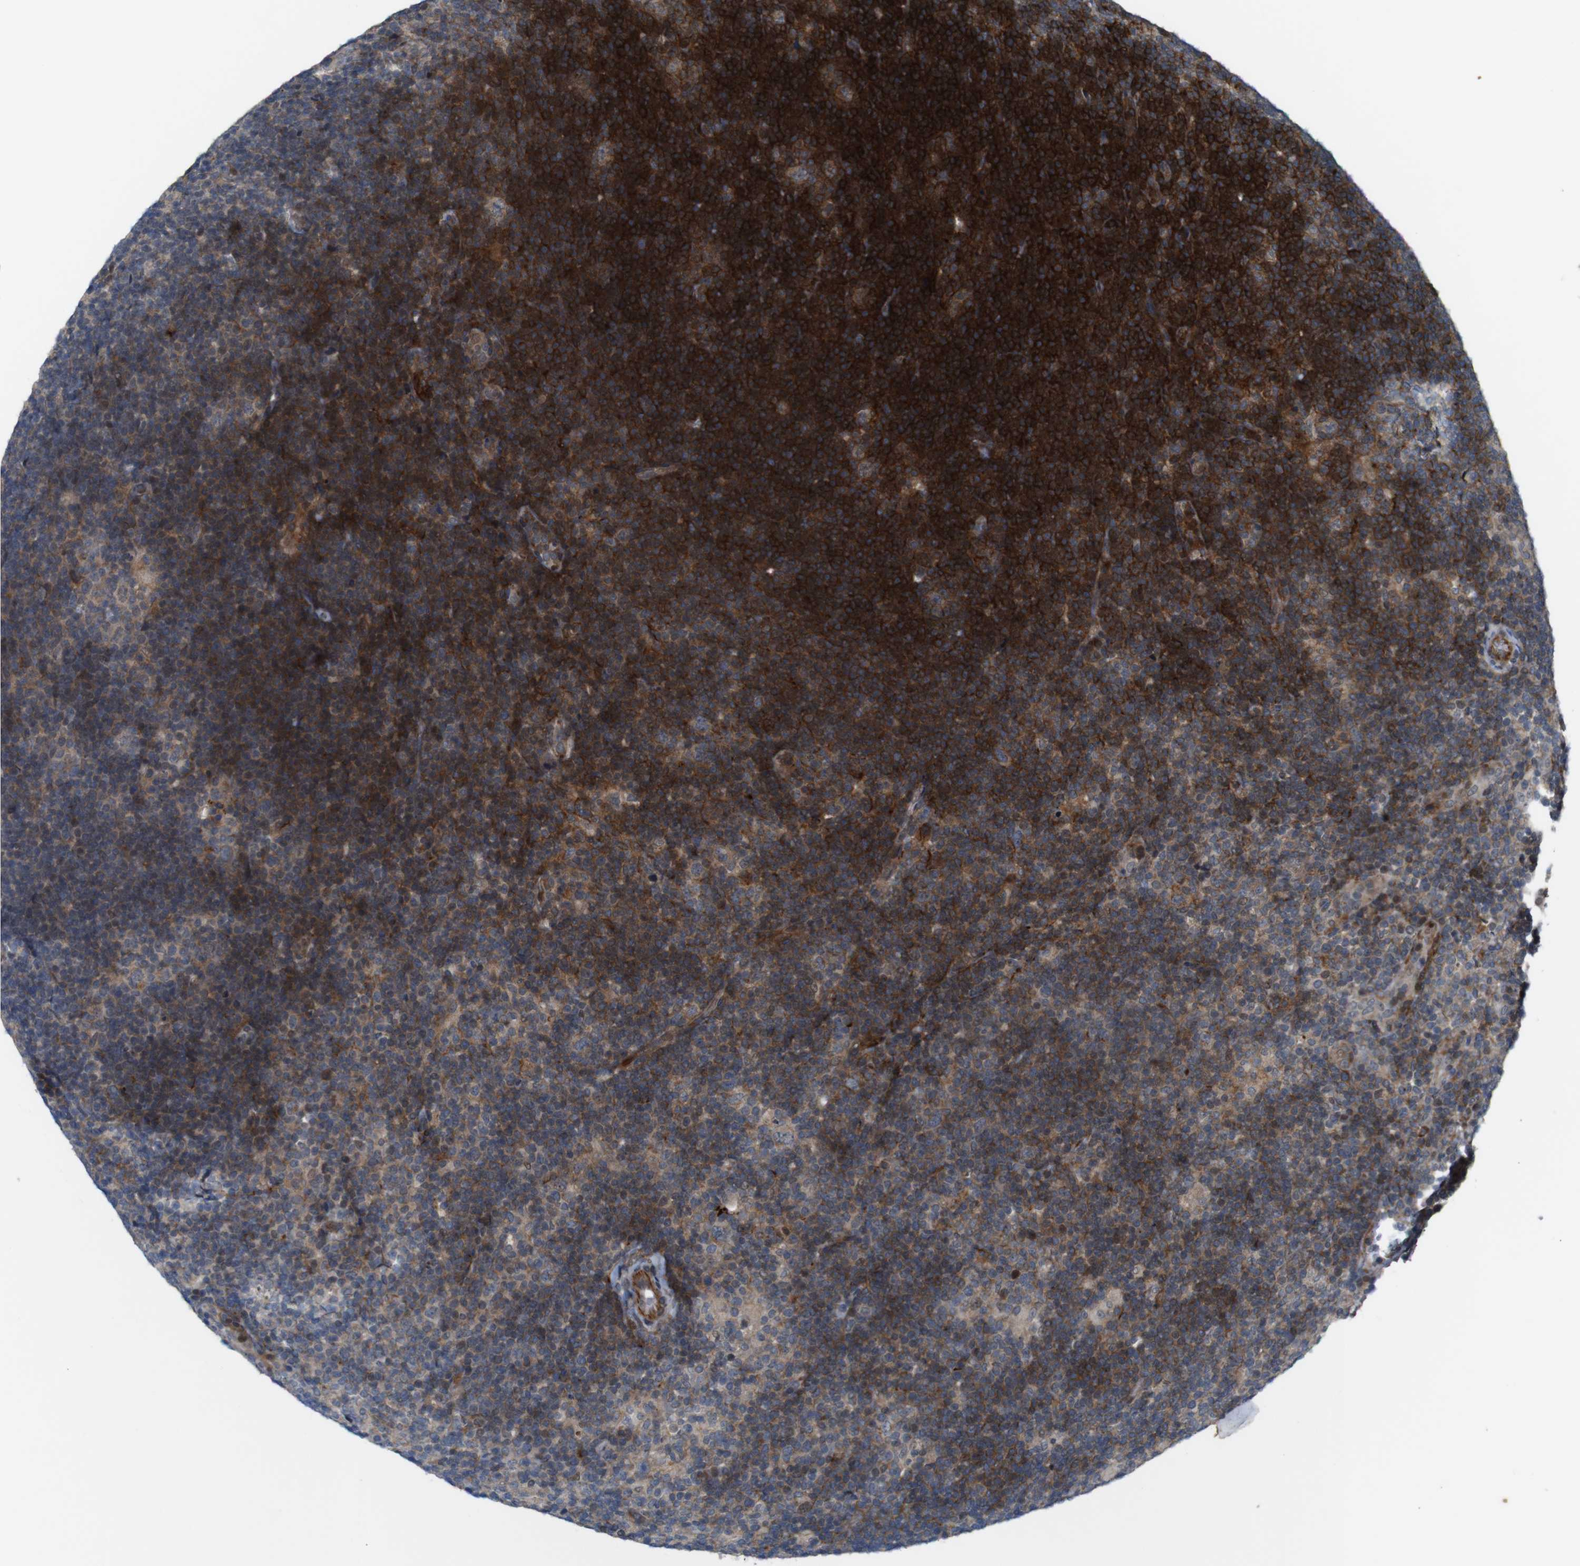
{"staining": {"intensity": "weak", "quantity": ">75%", "location": "cytoplasmic/membranous"}, "tissue": "lymphoma", "cell_type": "Tumor cells", "image_type": "cancer", "snomed": [{"axis": "morphology", "description": "Hodgkin's disease, NOS"}, {"axis": "topography", "description": "Lymph node"}], "caption": "IHC micrograph of neoplastic tissue: lymphoma stained using immunohistochemistry (IHC) shows low levels of weak protein expression localized specifically in the cytoplasmic/membranous of tumor cells, appearing as a cytoplasmic/membranous brown color.", "gene": "ATP7B", "patient": {"sex": "female", "age": 57}}